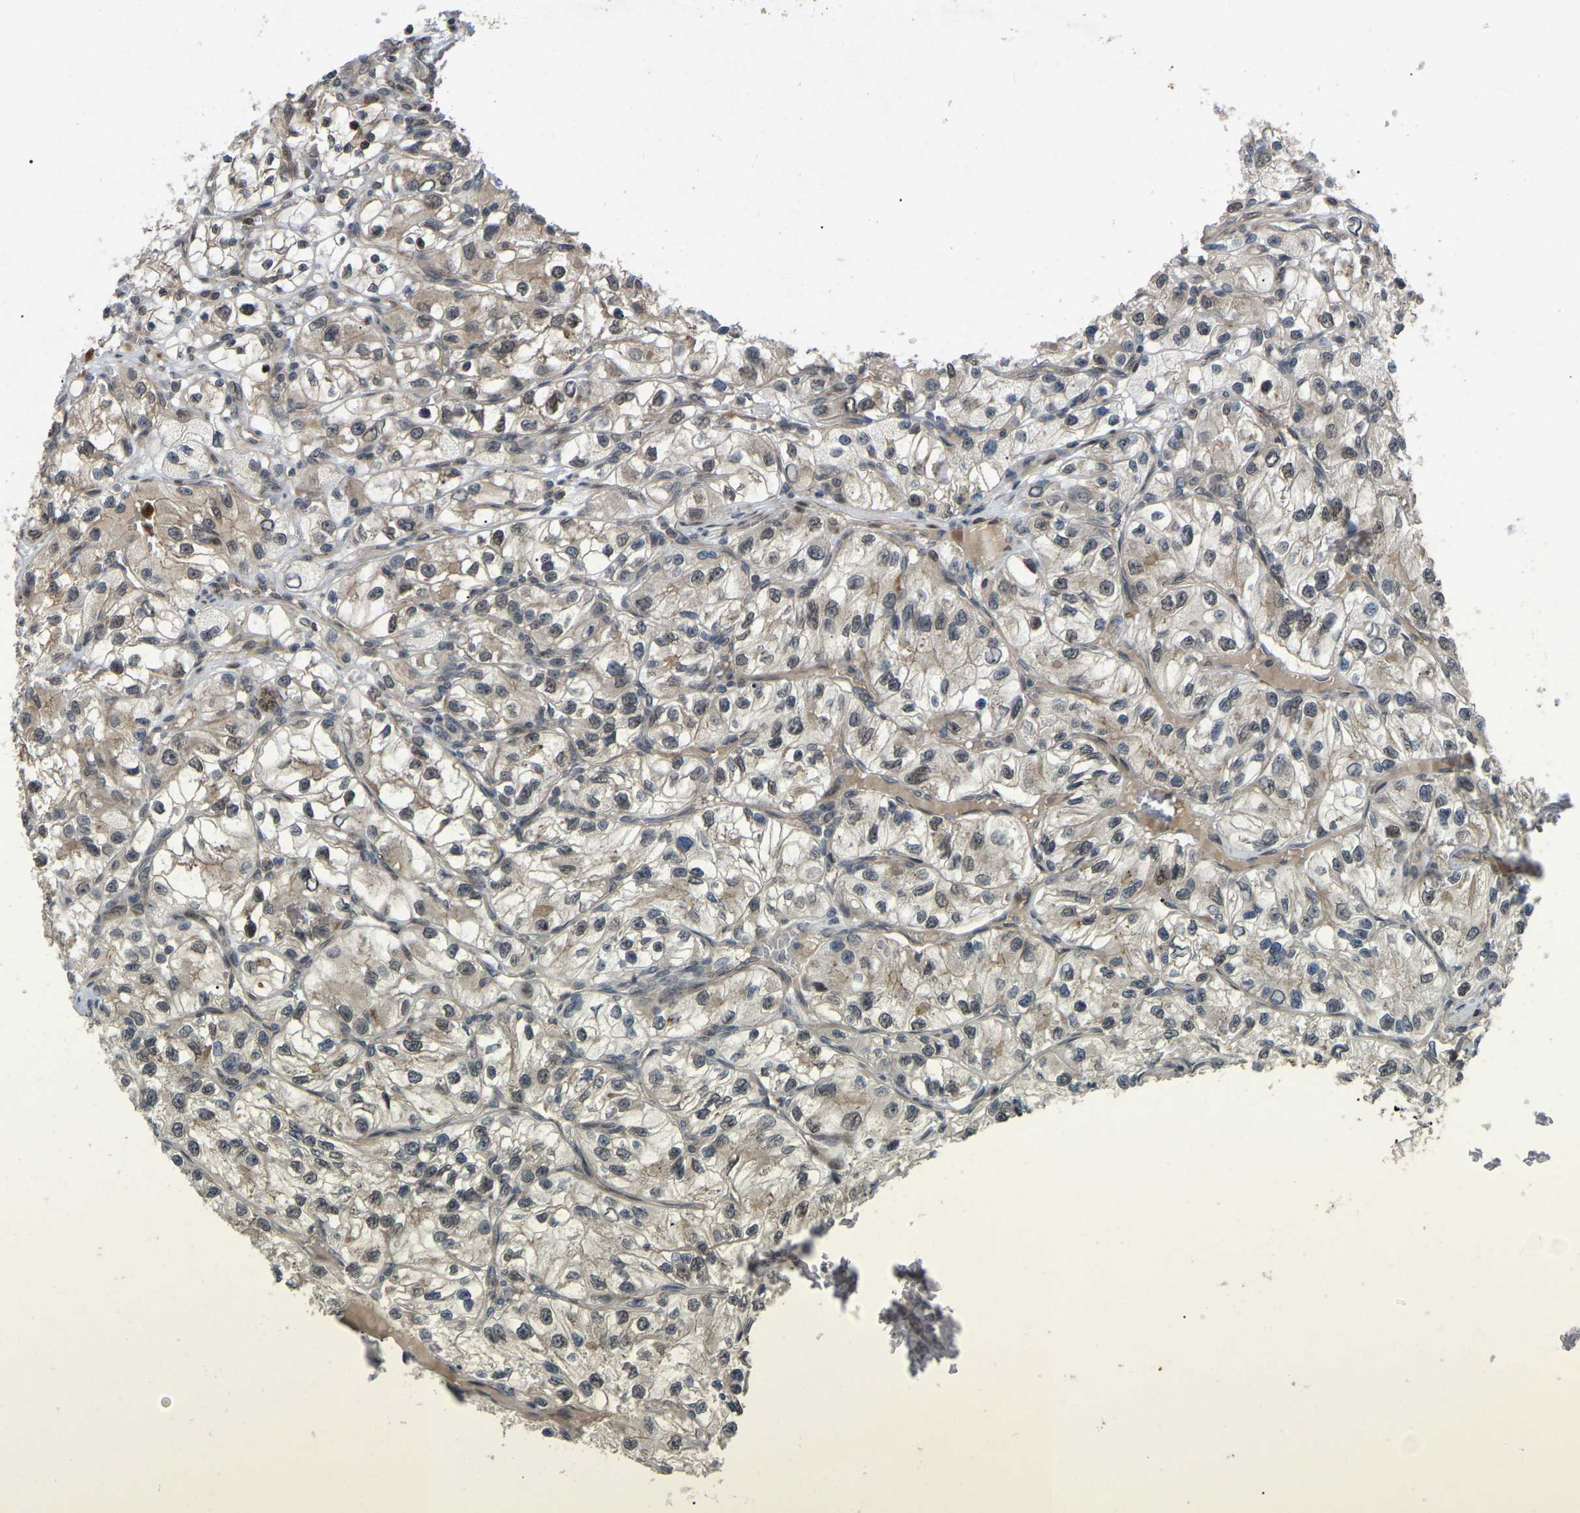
{"staining": {"intensity": "weak", "quantity": ">75%", "location": "cytoplasmic/membranous,nuclear"}, "tissue": "renal cancer", "cell_type": "Tumor cells", "image_type": "cancer", "snomed": [{"axis": "morphology", "description": "Adenocarcinoma, NOS"}, {"axis": "topography", "description": "Kidney"}], "caption": "A high-resolution micrograph shows immunohistochemistry staining of renal cancer, which reveals weak cytoplasmic/membranous and nuclear staining in approximately >75% of tumor cells.", "gene": "KIAA1549", "patient": {"sex": "female", "age": 57}}